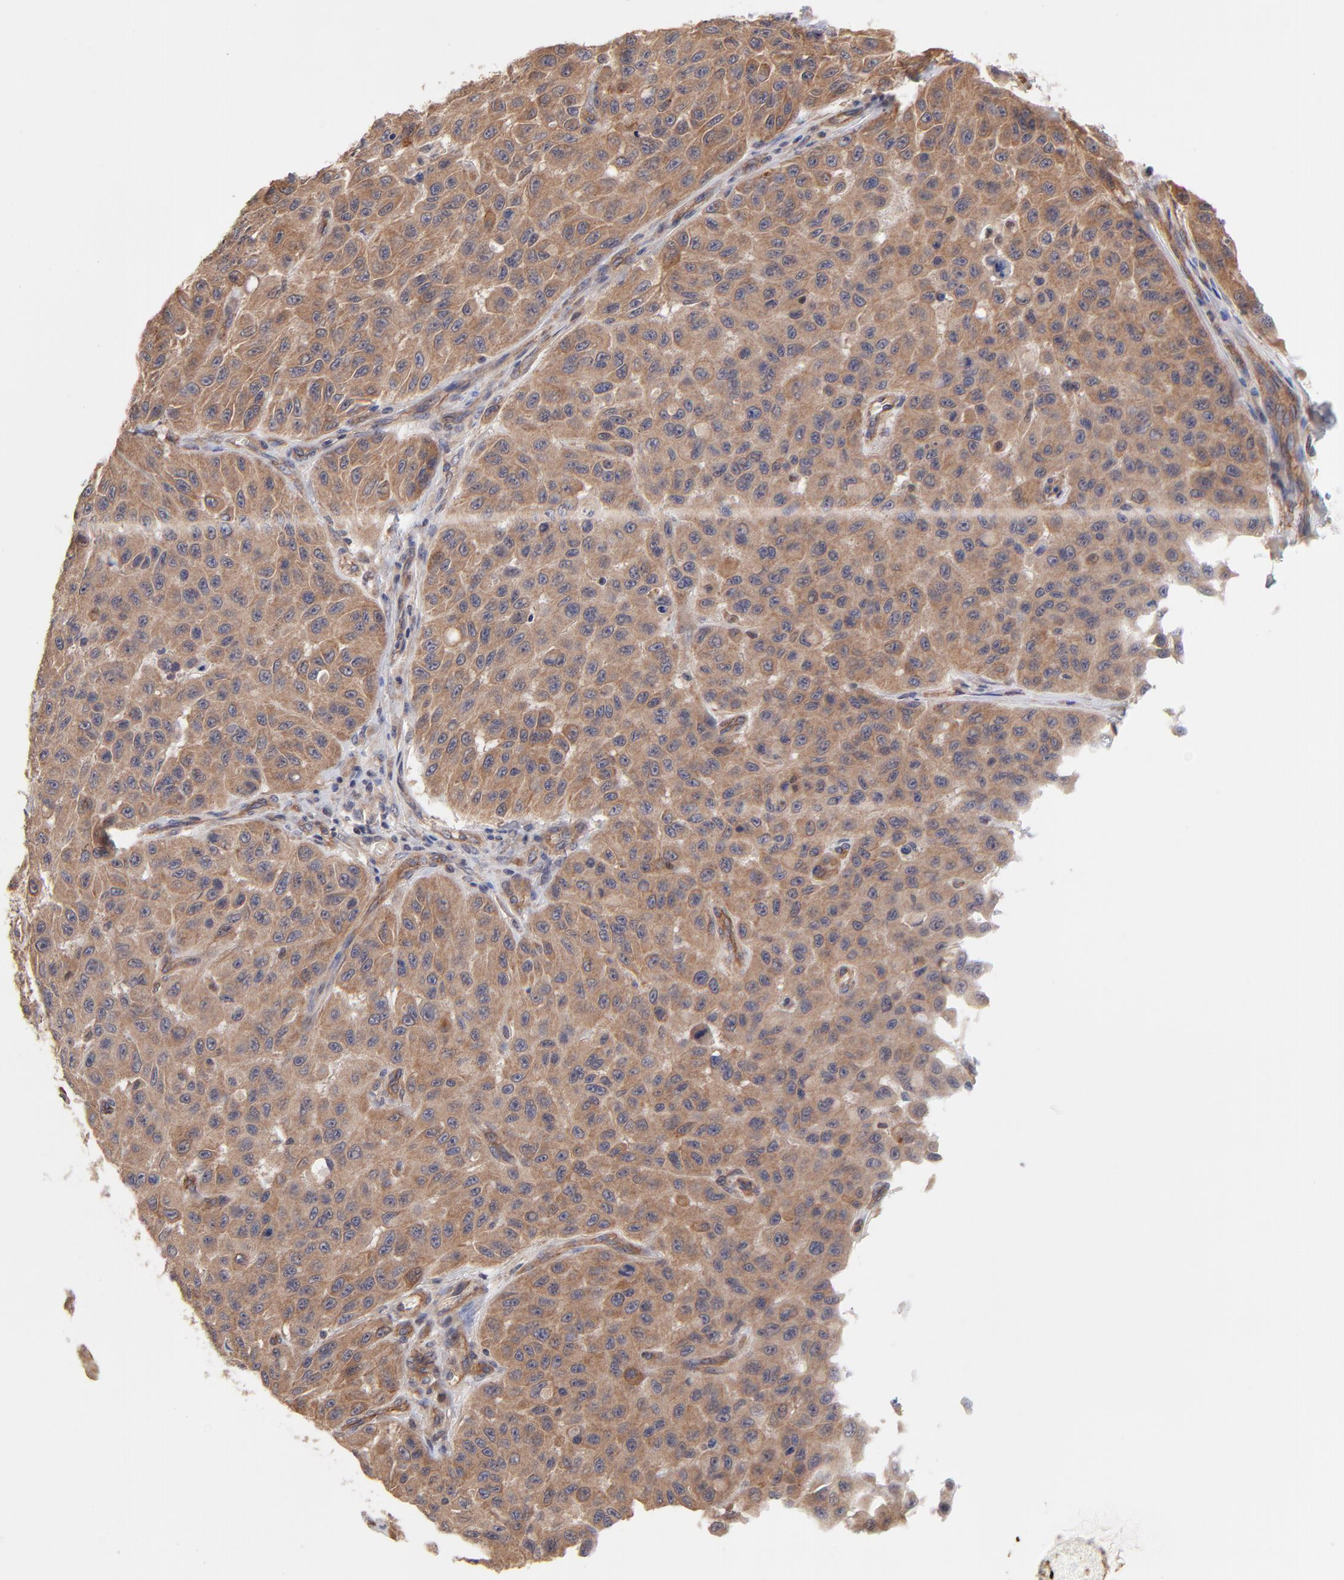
{"staining": {"intensity": "moderate", "quantity": ">75%", "location": "cytoplasmic/membranous"}, "tissue": "melanoma", "cell_type": "Tumor cells", "image_type": "cancer", "snomed": [{"axis": "morphology", "description": "Malignant melanoma, NOS"}, {"axis": "topography", "description": "Skin"}], "caption": "The immunohistochemical stain shows moderate cytoplasmic/membranous staining in tumor cells of melanoma tissue.", "gene": "STAP2", "patient": {"sex": "male", "age": 30}}